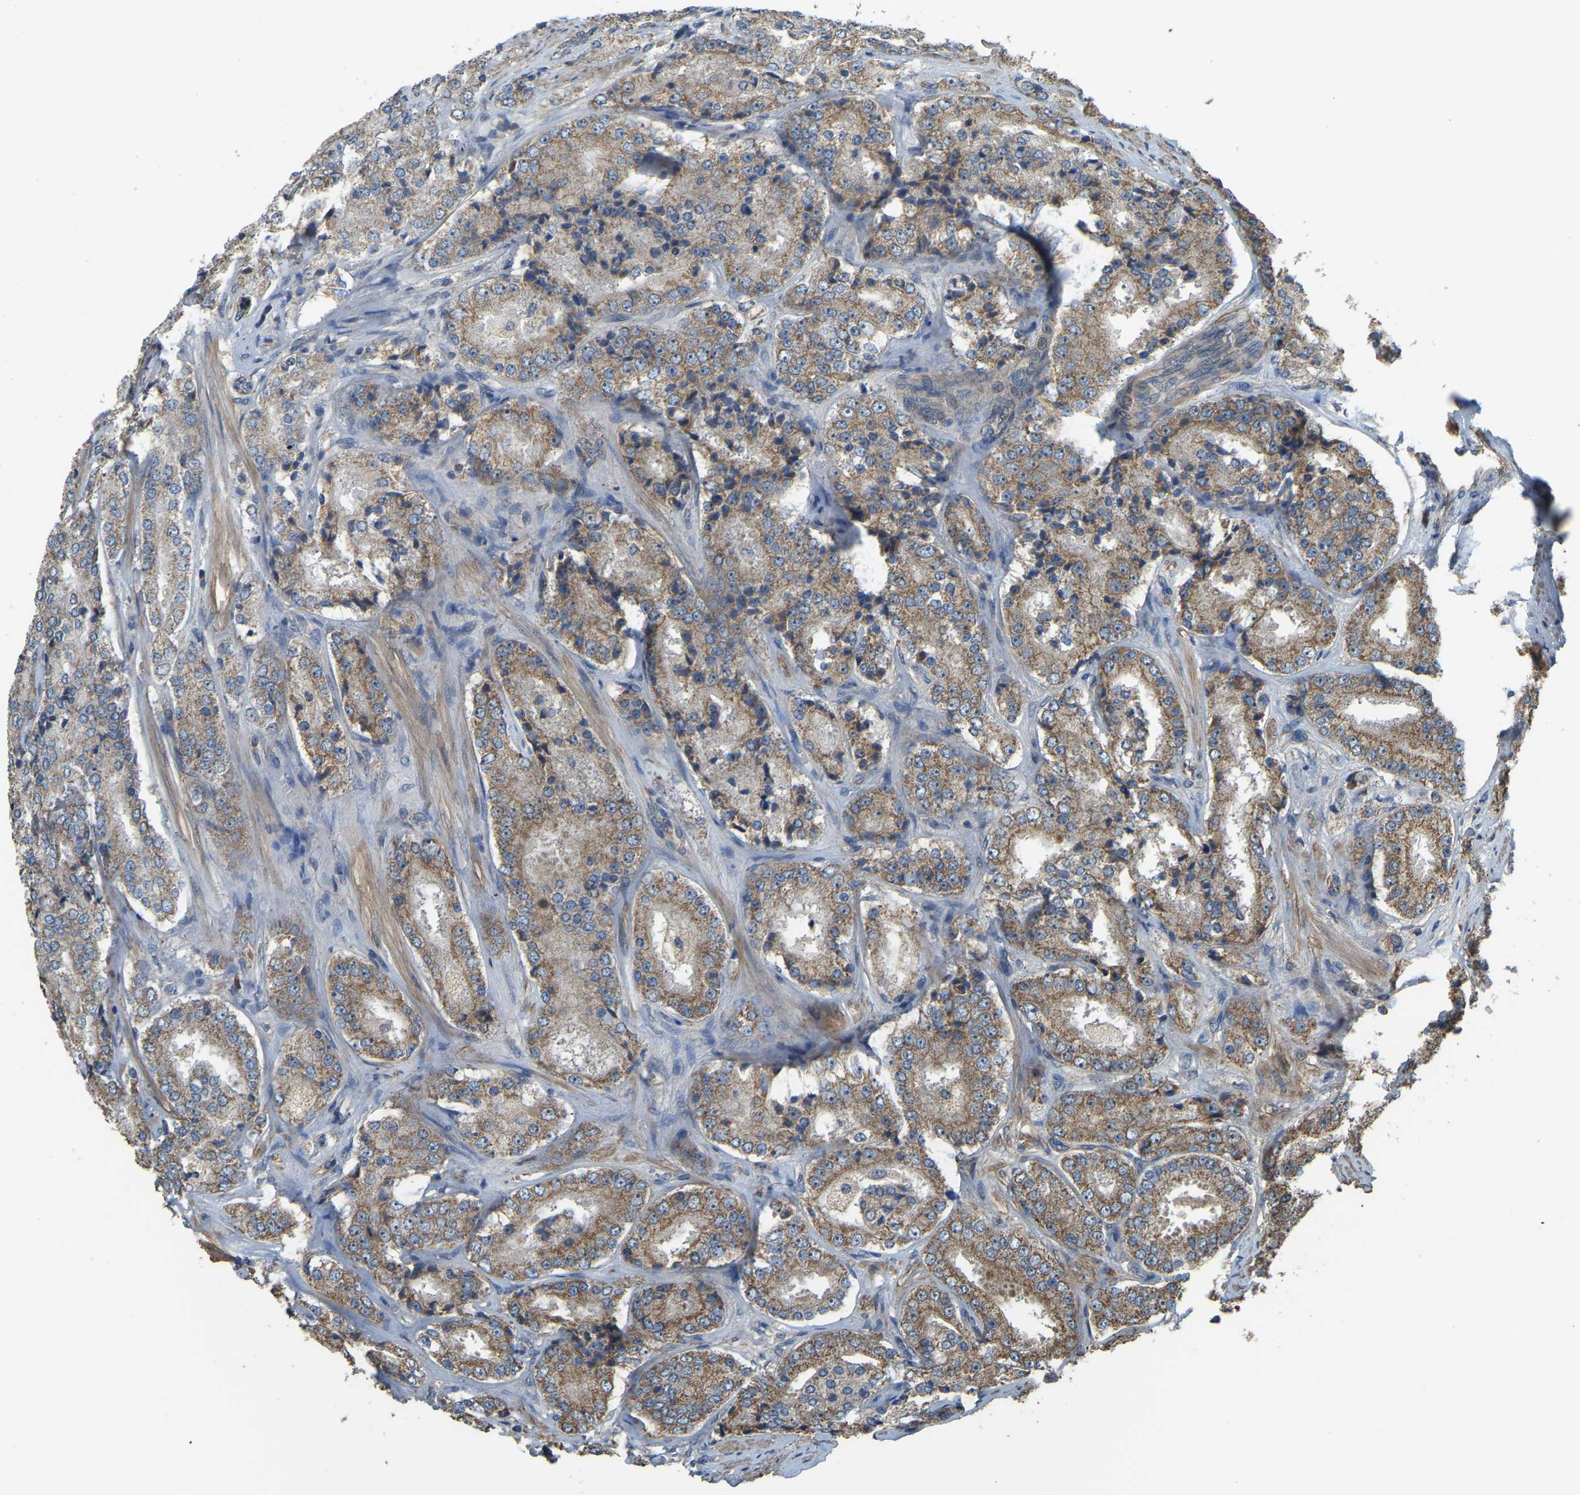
{"staining": {"intensity": "moderate", "quantity": ">75%", "location": "cytoplasmic/membranous"}, "tissue": "prostate cancer", "cell_type": "Tumor cells", "image_type": "cancer", "snomed": [{"axis": "morphology", "description": "Adenocarcinoma, High grade"}, {"axis": "topography", "description": "Prostate"}], "caption": "About >75% of tumor cells in prostate cancer reveal moderate cytoplasmic/membranous protein staining as visualized by brown immunohistochemical staining.", "gene": "GNG2", "patient": {"sex": "male", "age": 65}}